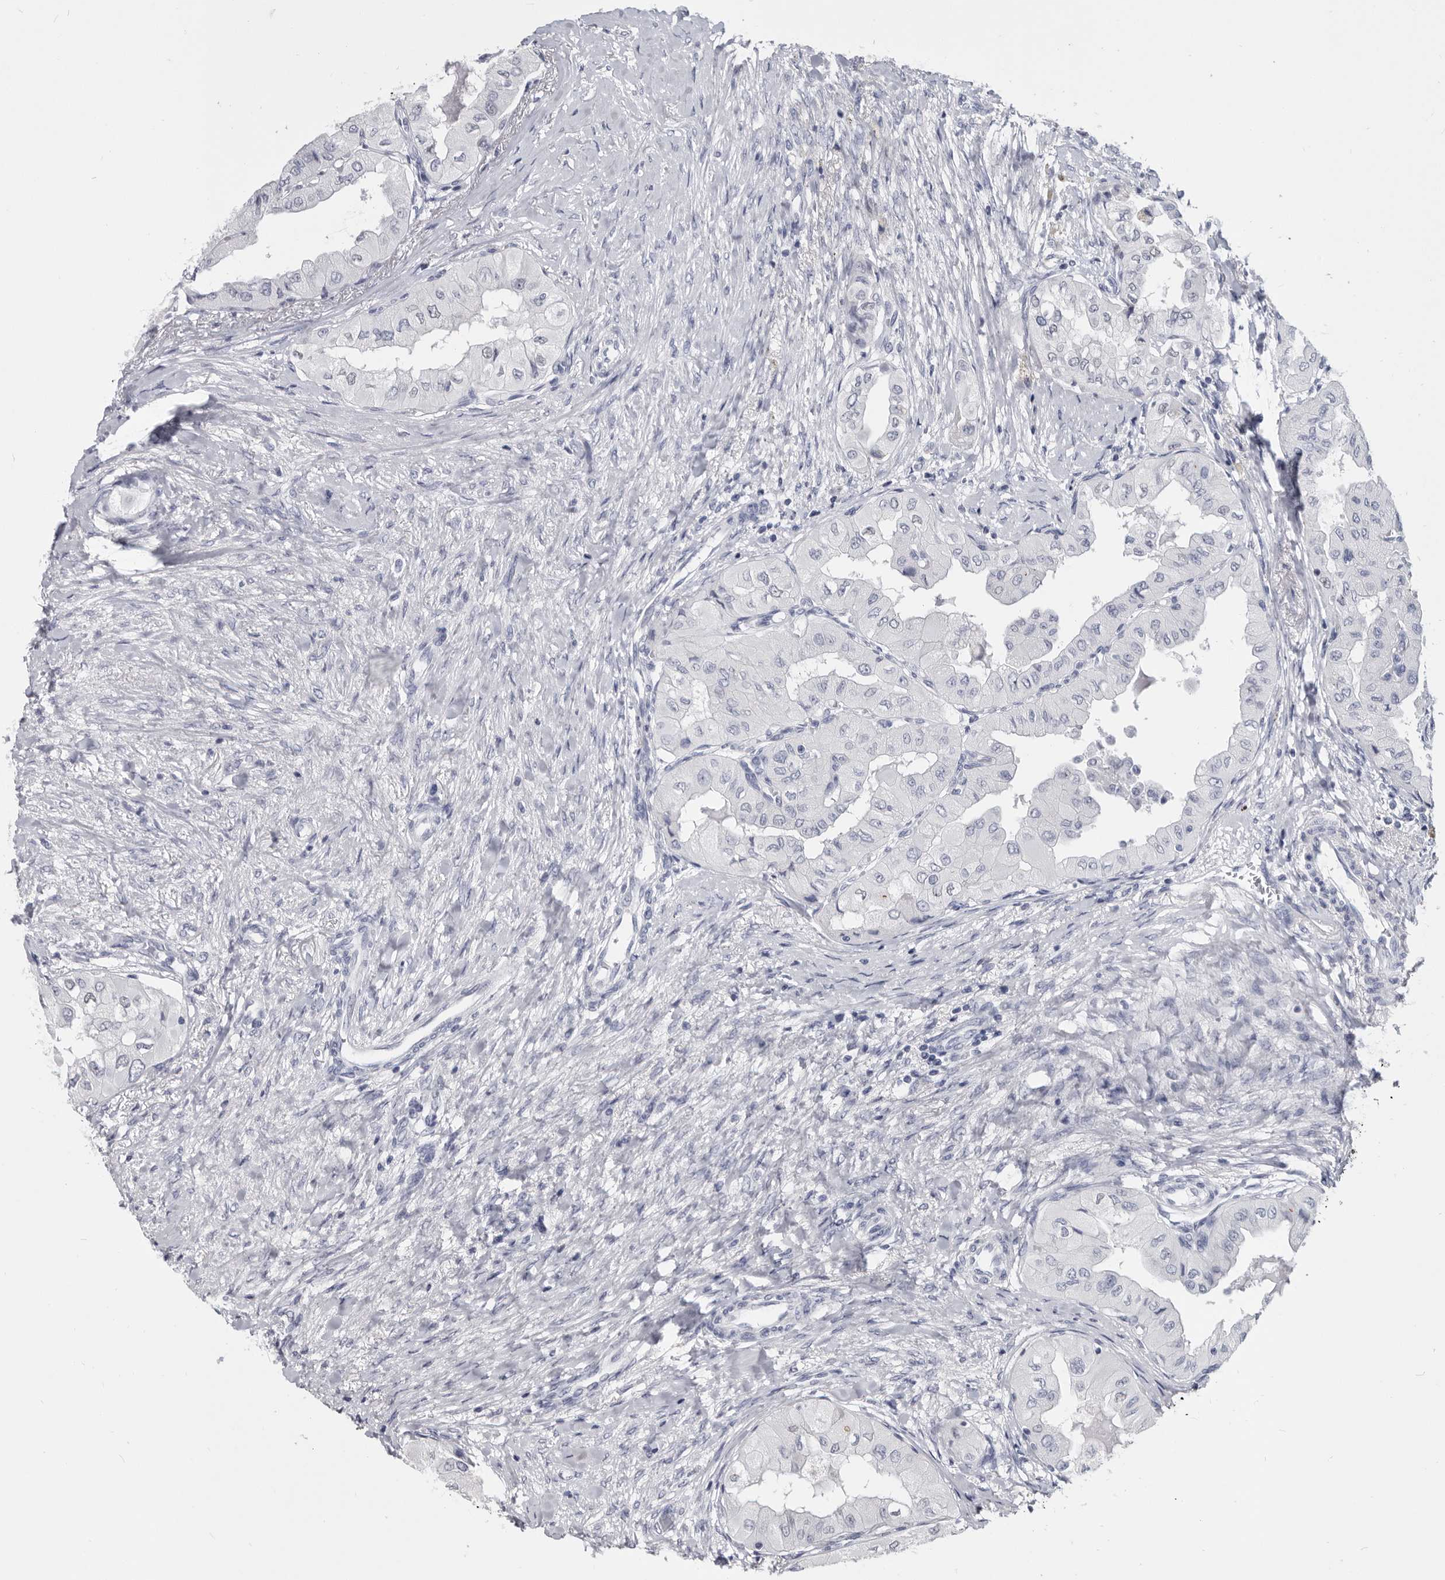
{"staining": {"intensity": "weak", "quantity": "<25%", "location": "nuclear"}, "tissue": "thyroid cancer", "cell_type": "Tumor cells", "image_type": "cancer", "snomed": [{"axis": "morphology", "description": "Papillary adenocarcinoma, NOS"}, {"axis": "topography", "description": "Thyroid gland"}], "caption": "An immunohistochemistry photomicrograph of thyroid cancer is shown. There is no staining in tumor cells of thyroid cancer. (Brightfield microscopy of DAB immunohistochemistry (IHC) at high magnification).", "gene": "WRAP73", "patient": {"sex": "female", "age": 59}}